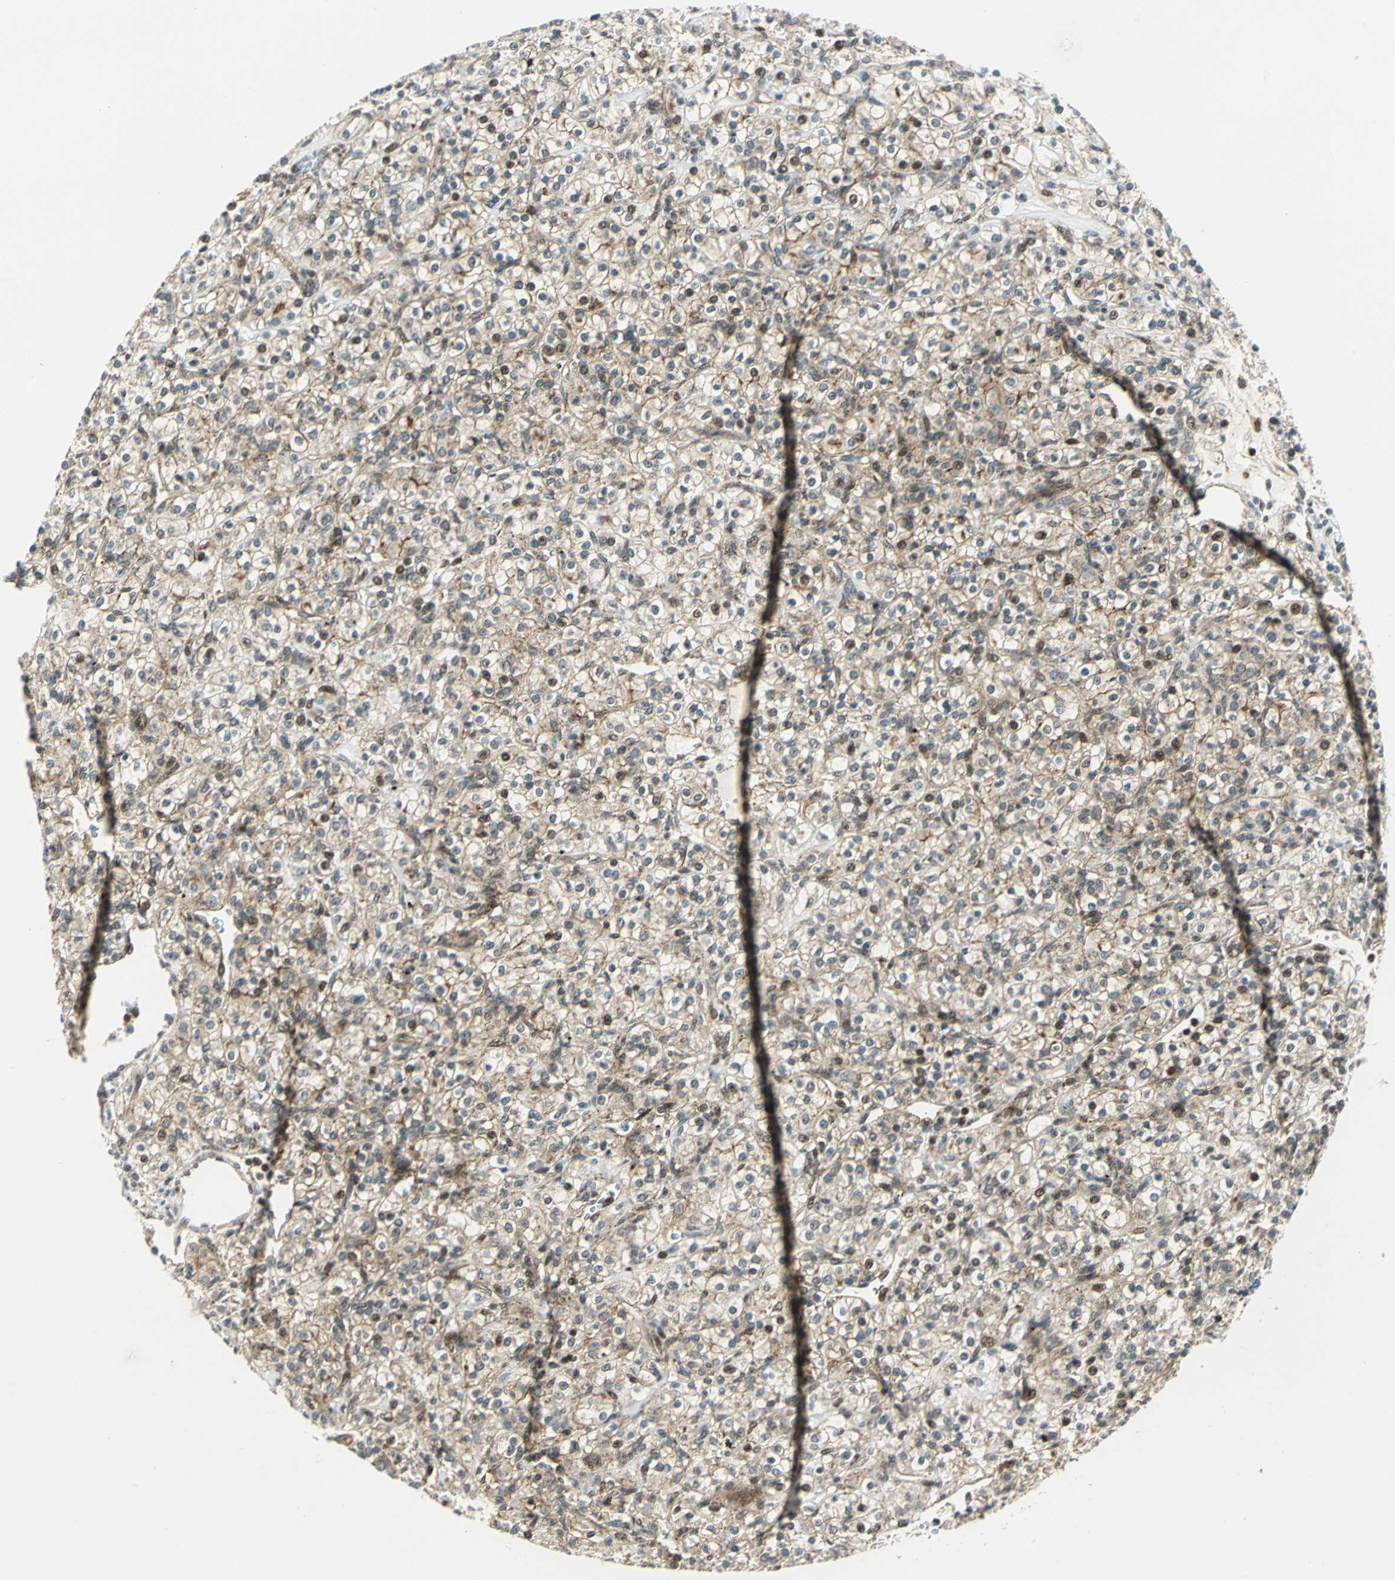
{"staining": {"intensity": "moderate", "quantity": ">75%", "location": "cytoplasmic/membranous"}, "tissue": "renal cancer", "cell_type": "Tumor cells", "image_type": "cancer", "snomed": [{"axis": "morphology", "description": "Adenocarcinoma, NOS"}, {"axis": "topography", "description": "Kidney"}], "caption": "Immunohistochemical staining of renal cancer (adenocarcinoma) exhibits moderate cytoplasmic/membranous protein expression in approximately >75% of tumor cells.", "gene": "ATP6V1A", "patient": {"sex": "male", "age": 77}}